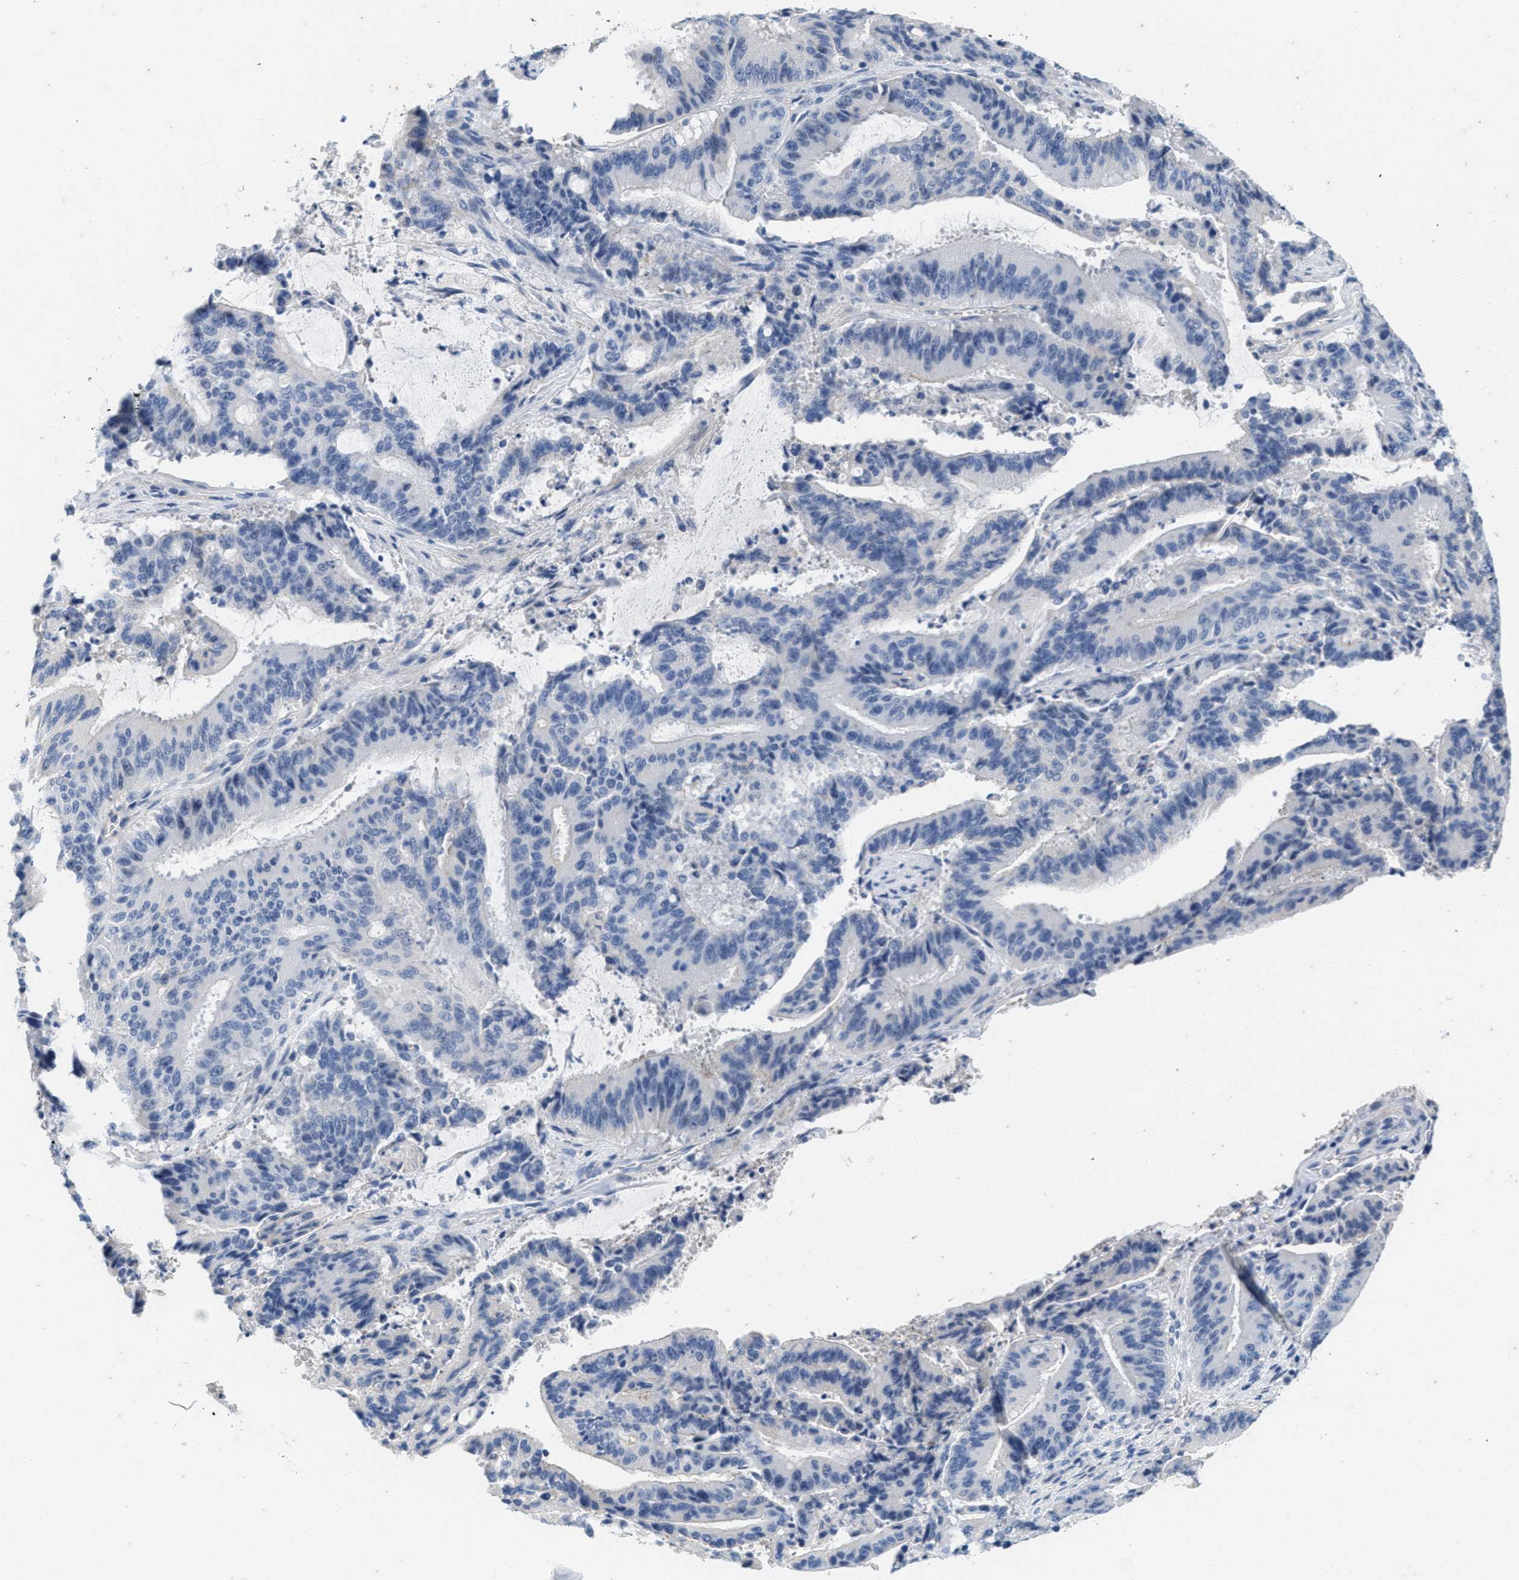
{"staining": {"intensity": "negative", "quantity": "none", "location": "none"}, "tissue": "liver cancer", "cell_type": "Tumor cells", "image_type": "cancer", "snomed": [{"axis": "morphology", "description": "Normal tissue, NOS"}, {"axis": "morphology", "description": "Cholangiocarcinoma"}, {"axis": "topography", "description": "Liver"}, {"axis": "topography", "description": "Peripheral nerve tissue"}], "caption": "Protein analysis of cholangiocarcinoma (liver) exhibits no significant positivity in tumor cells.", "gene": "ABCB11", "patient": {"sex": "female", "age": 73}}